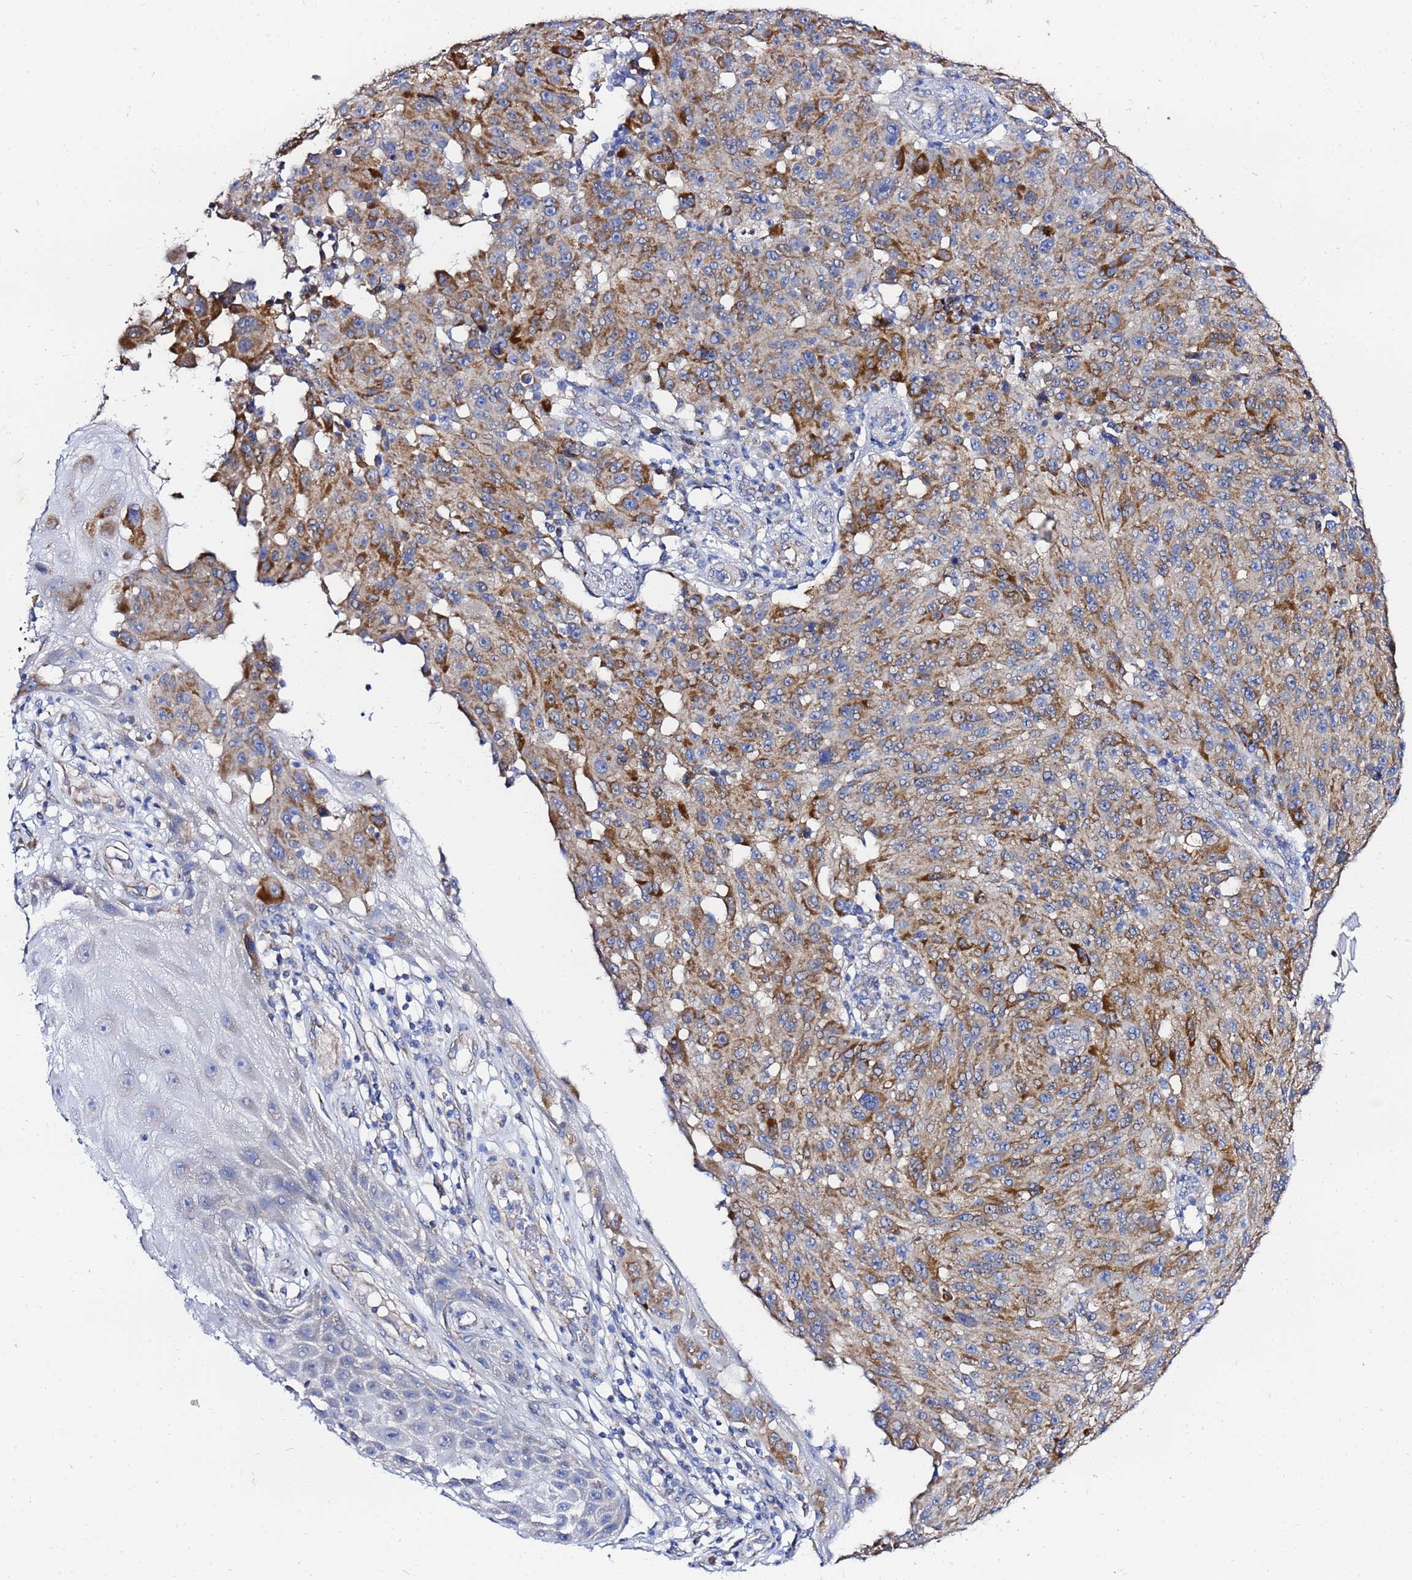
{"staining": {"intensity": "moderate", "quantity": ">75%", "location": "cytoplasmic/membranous"}, "tissue": "melanoma", "cell_type": "Tumor cells", "image_type": "cancer", "snomed": [{"axis": "morphology", "description": "Malignant melanoma, NOS"}, {"axis": "topography", "description": "Skin"}], "caption": "Immunohistochemical staining of malignant melanoma shows moderate cytoplasmic/membranous protein positivity in about >75% of tumor cells. The staining is performed using DAB brown chromogen to label protein expression. The nuclei are counter-stained blue using hematoxylin.", "gene": "FAHD2A", "patient": {"sex": "male", "age": 53}}